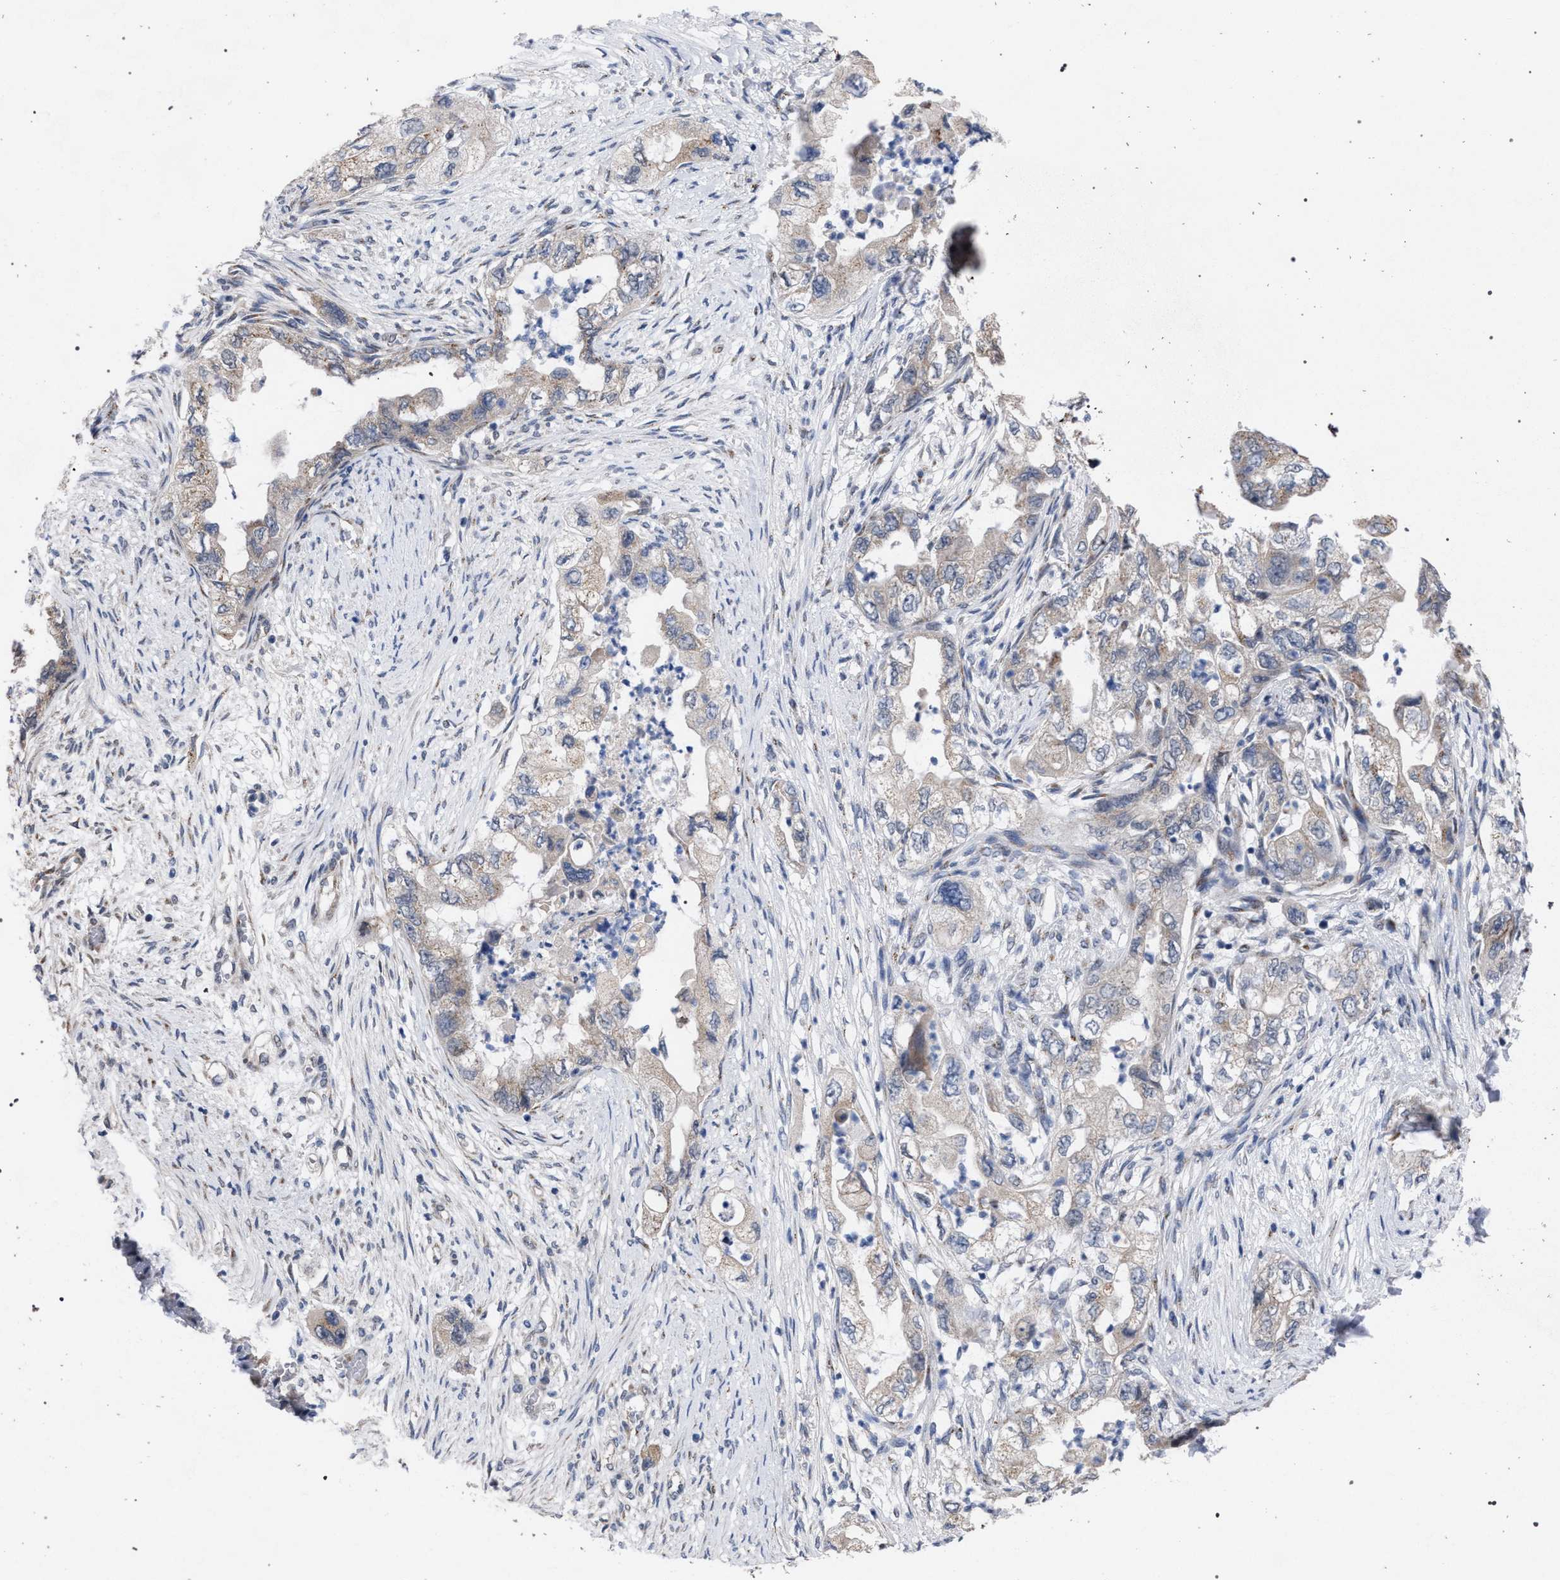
{"staining": {"intensity": "weak", "quantity": "<25%", "location": "cytoplasmic/membranous"}, "tissue": "pancreatic cancer", "cell_type": "Tumor cells", "image_type": "cancer", "snomed": [{"axis": "morphology", "description": "Adenocarcinoma, NOS"}, {"axis": "topography", "description": "Pancreas"}], "caption": "DAB (3,3'-diaminobenzidine) immunohistochemical staining of pancreatic cancer (adenocarcinoma) displays no significant staining in tumor cells. Nuclei are stained in blue.", "gene": "GOLGA2", "patient": {"sex": "female", "age": 73}}